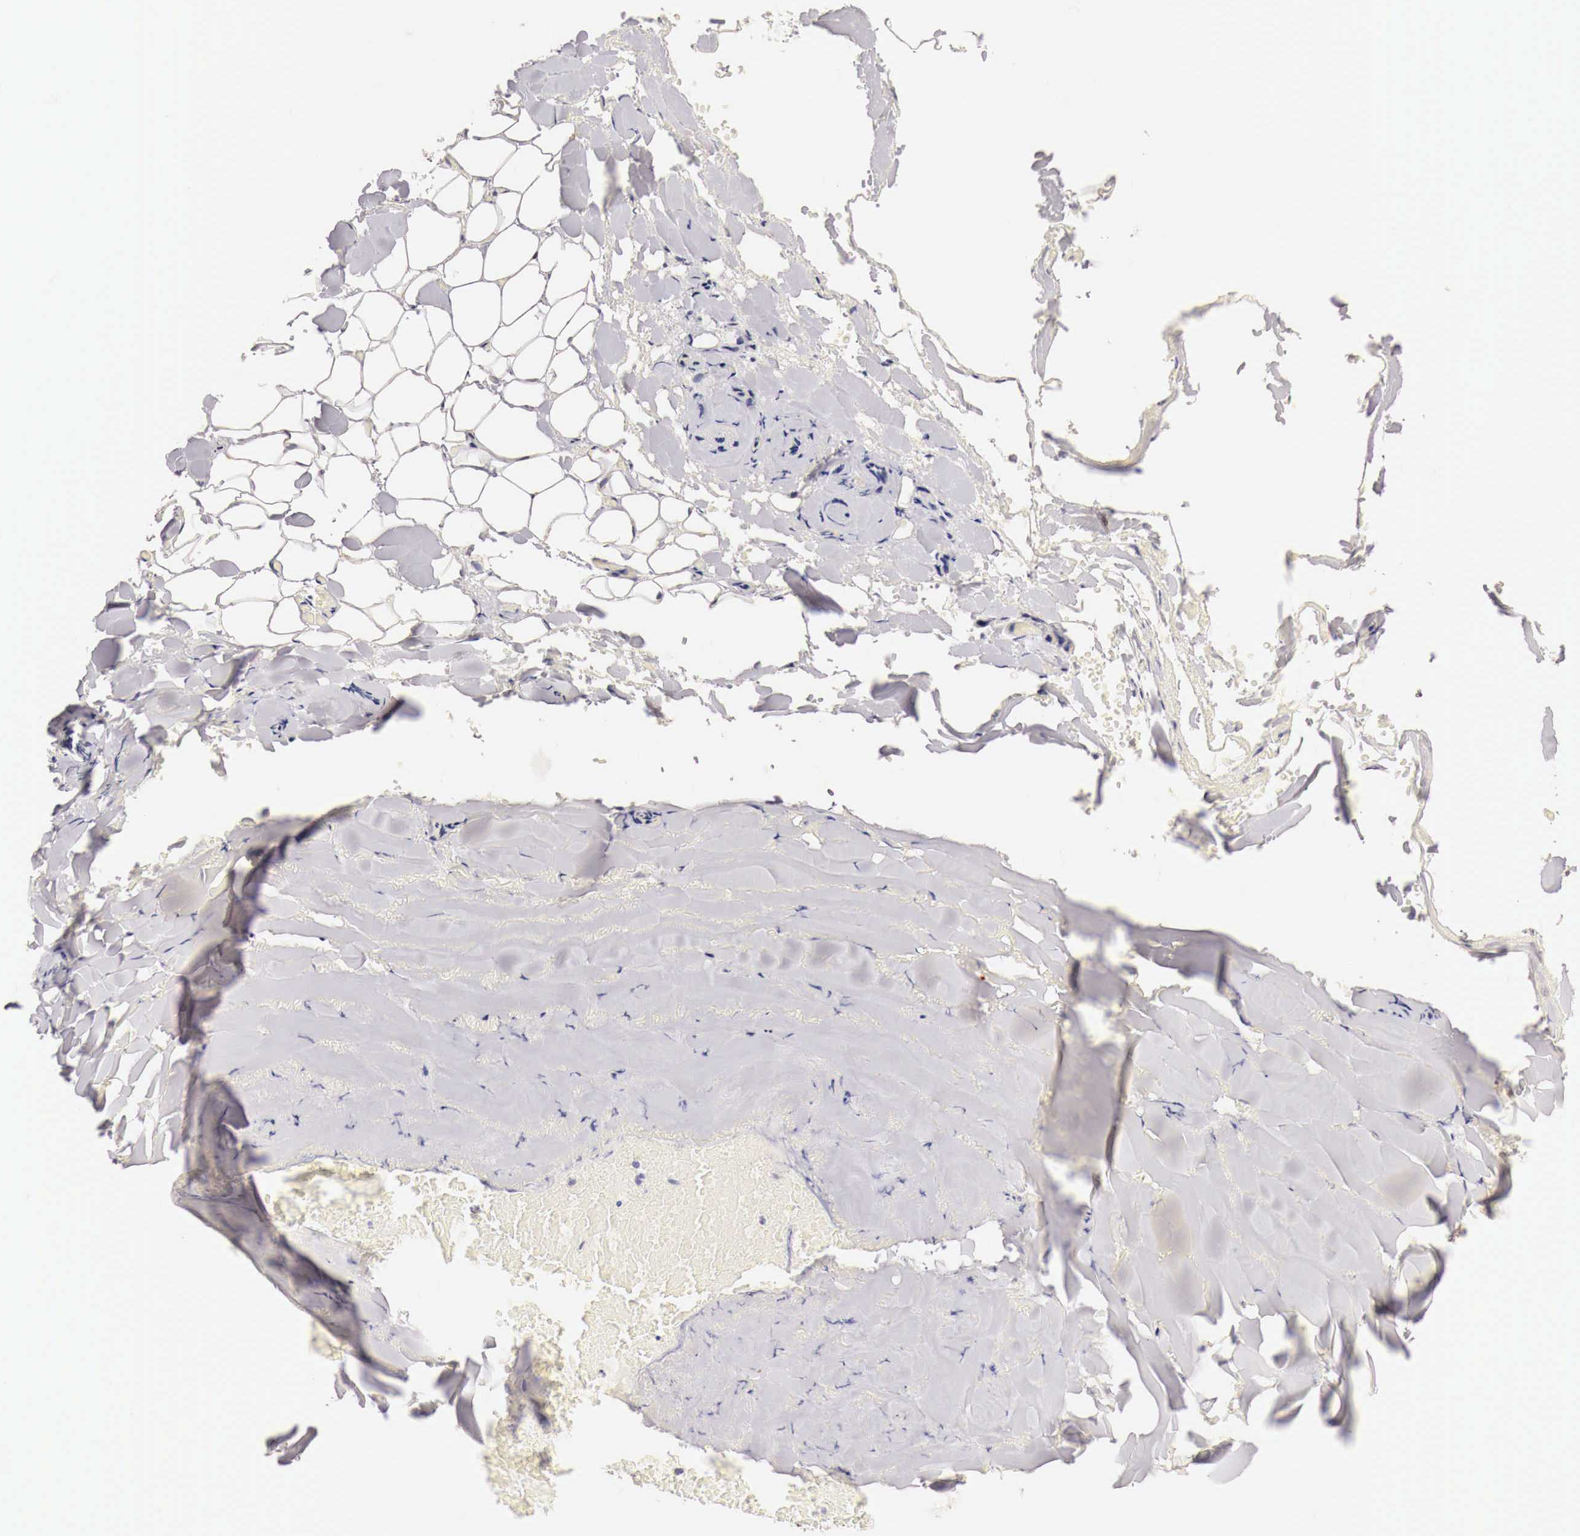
{"staining": {"intensity": "moderate", "quantity": ">75%", "location": "cytoplasmic/membranous"}, "tissue": "salivary gland", "cell_type": "Glandular cells", "image_type": "normal", "snomed": [{"axis": "morphology", "description": "Normal tissue, NOS"}, {"axis": "topography", "description": "Salivary gland"}, {"axis": "topography", "description": "Peripheral nerve tissue"}], "caption": "This is a histology image of immunohistochemistry (IHC) staining of benign salivary gland, which shows moderate expression in the cytoplasmic/membranous of glandular cells.", "gene": "CASP3", "patient": {"sex": "male", "age": 62}}